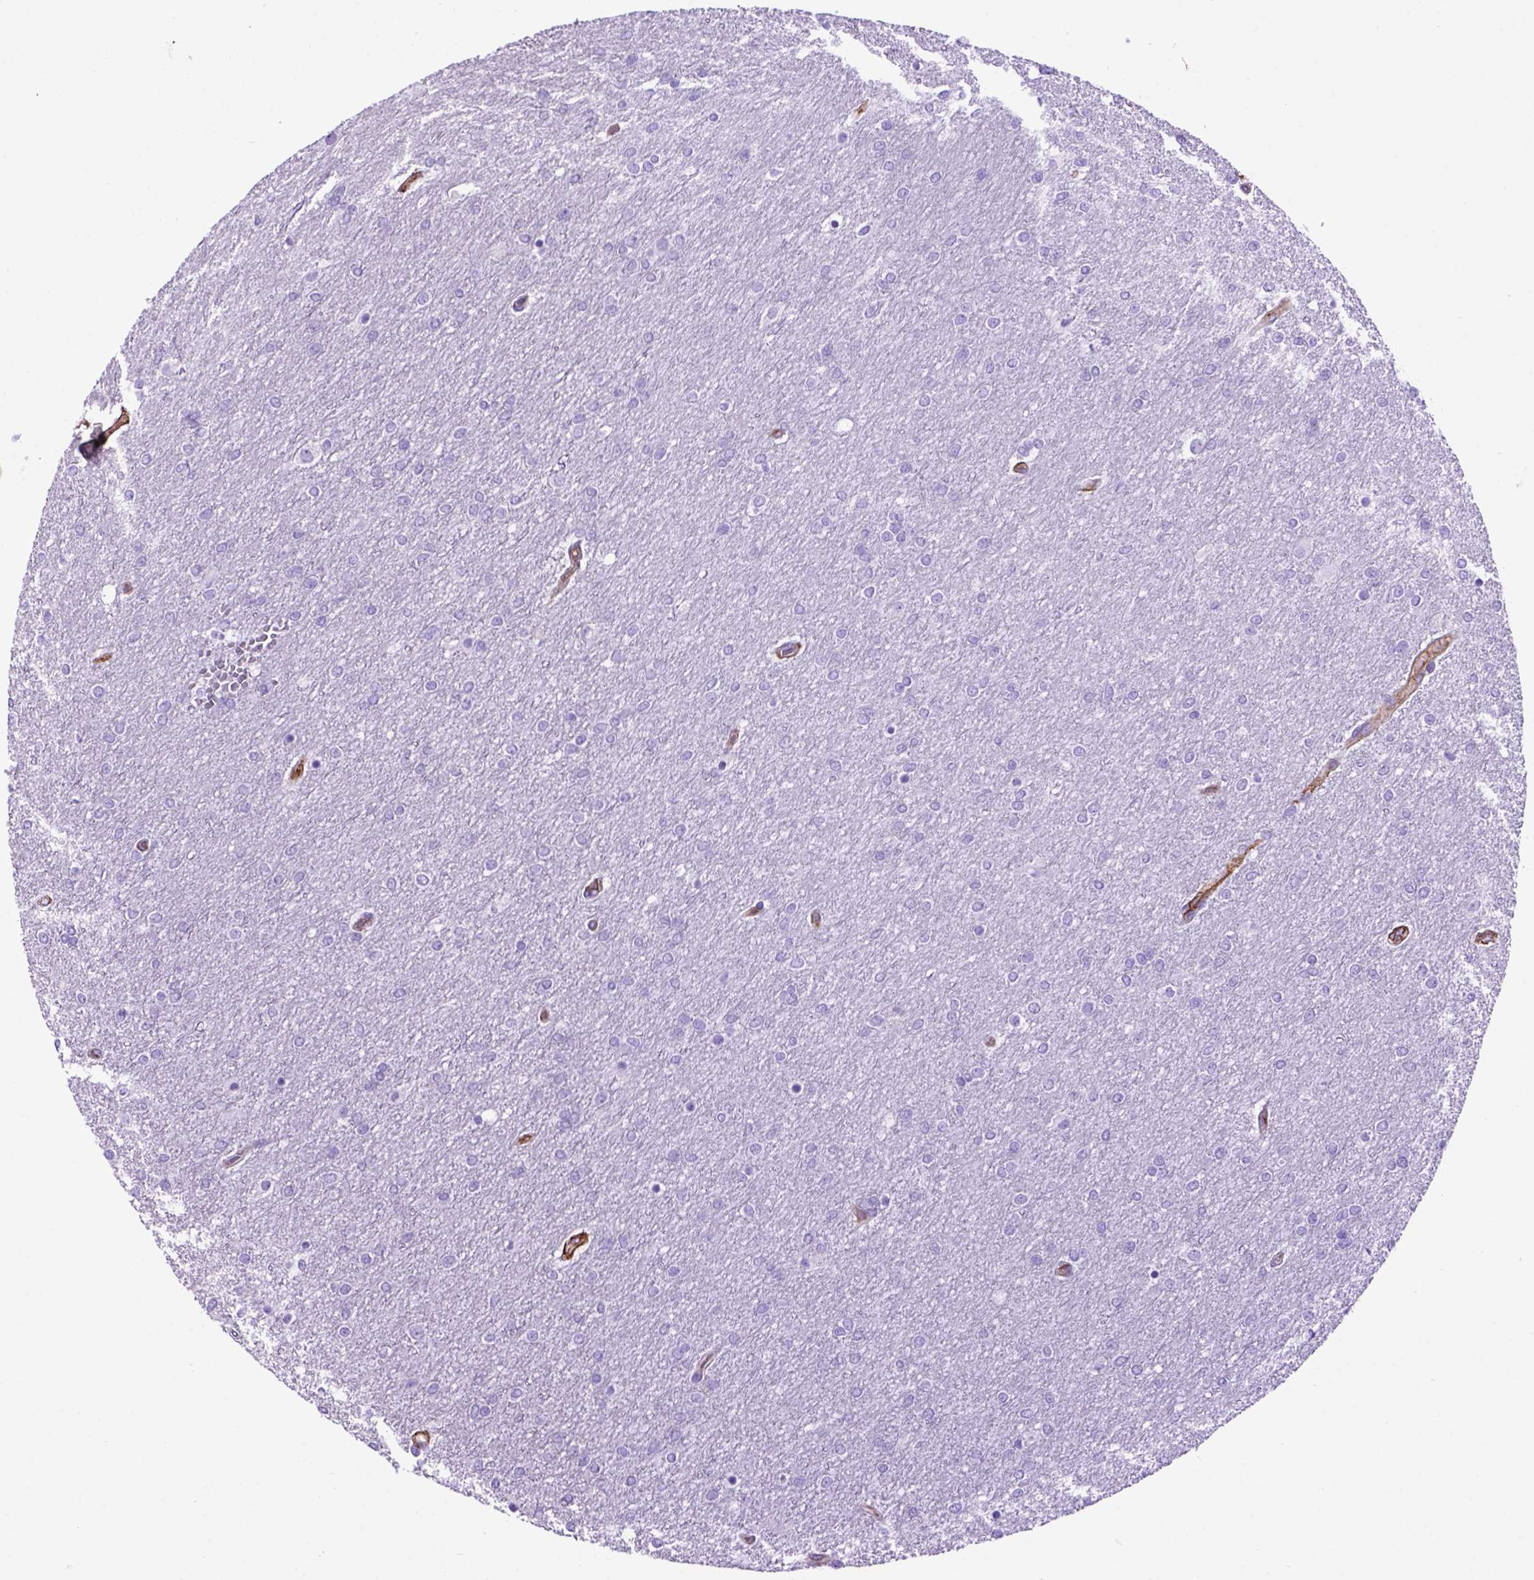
{"staining": {"intensity": "negative", "quantity": "none", "location": "none"}, "tissue": "glioma", "cell_type": "Tumor cells", "image_type": "cancer", "snomed": [{"axis": "morphology", "description": "Glioma, malignant, High grade"}, {"axis": "topography", "description": "Brain"}], "caption": "Tumor cells are negative for protein expression in human glioma.", "gene": "ENG", "patient": {"sex": "female", "age": 61}}